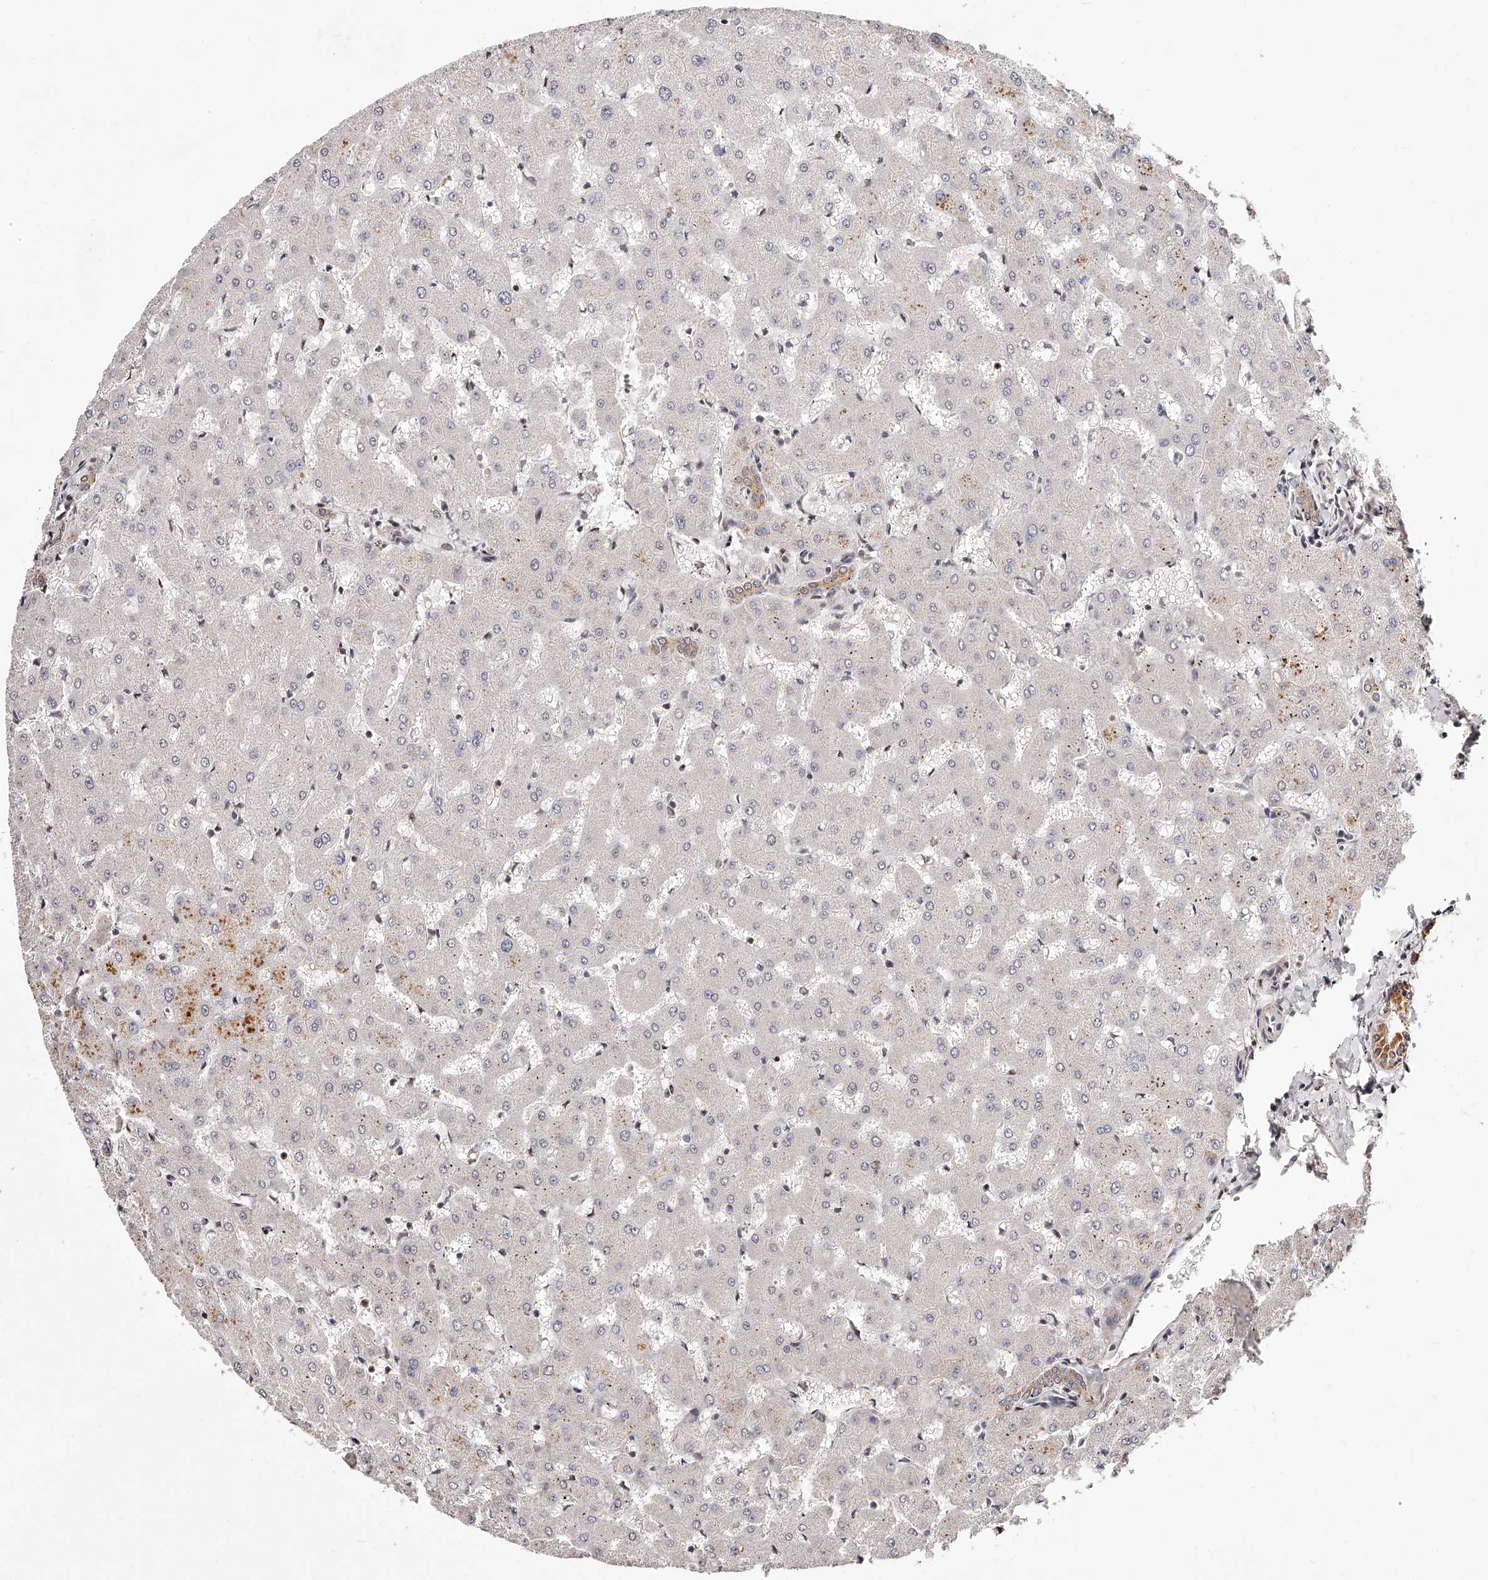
{"staining": {"intensity": "moderate", "quantity": ">75%", "location": "cytoplasmic/membranous"}, "tissue": "liver", "cell_type": "Cholangiocytes", "image_type": "normal", "snomed": [{"axis": "morphology", "description": "Normal tissue, NOS"}, {"axis": "topography", "description": "Liver"}], "caption": "Immunohistochemistry (IHC) (DAB (3,3'-diaminobenzidine)) staining of normal liver displays moderate cytoplasmic/membranous protein staining in approximately >75% of cholangiocytes.", "gene": "CUL7", "patient": {"sex": "female", "age": 63}}